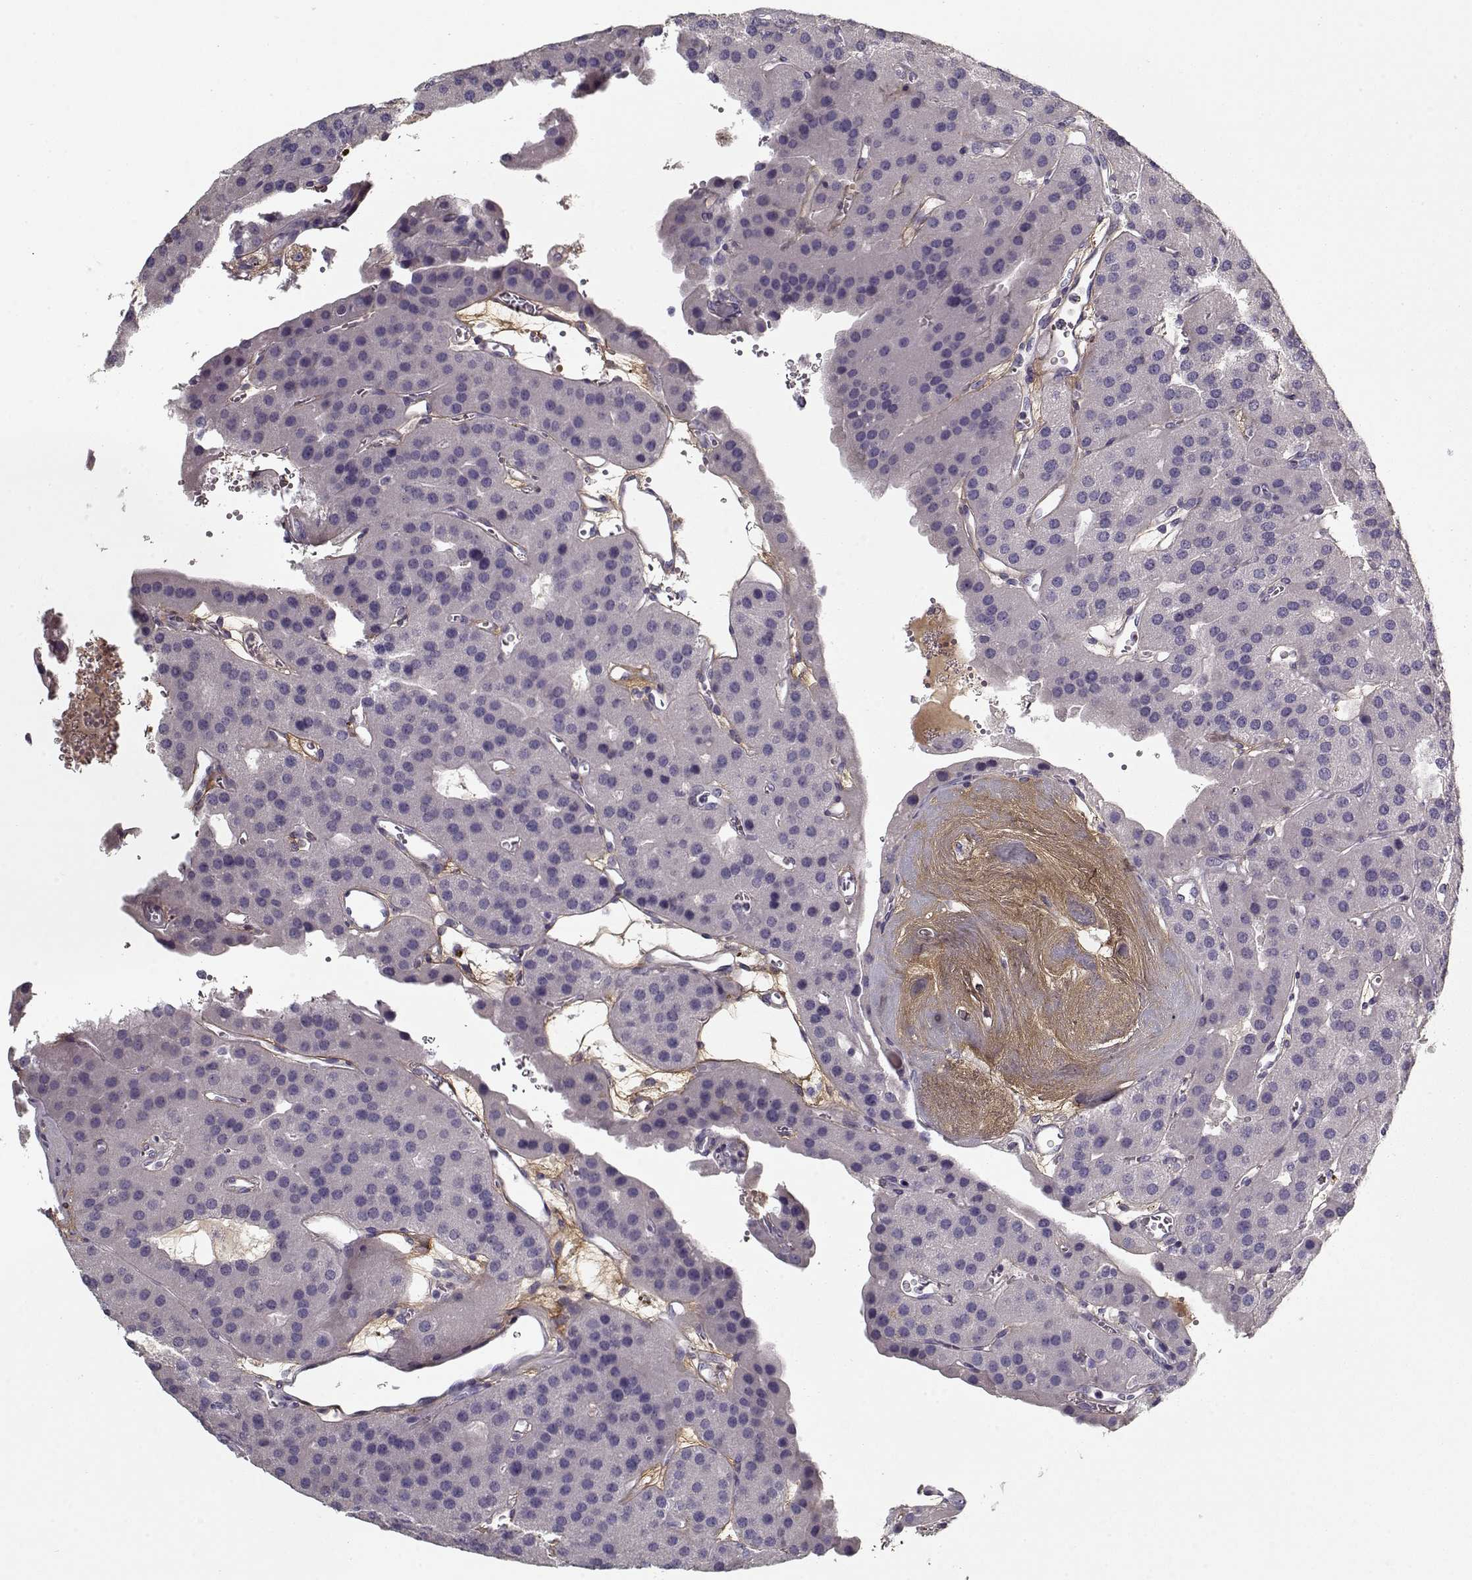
{"staining": {"intensity": "negative", "quantity": "none", "location": "none"}, "tissue": "parathyroid gland", "cell_type": "Glandular cells", "image_type": "normal", "snomed": [{"axis": "morphology", "description": "Normal tissue, NOS"}, {"axis": "morphology", "description": "Adenoma, NOS"}, {"axis": "topography", "description": "Parathyroid gland"}], "caption": "A high-resolution photomicrograph shows IHC staining of normal parathyroid gland, which displays no significant positivity in glandular cells.", "gene": "LUM", "patient": {"sex": "female", "age": 86}}